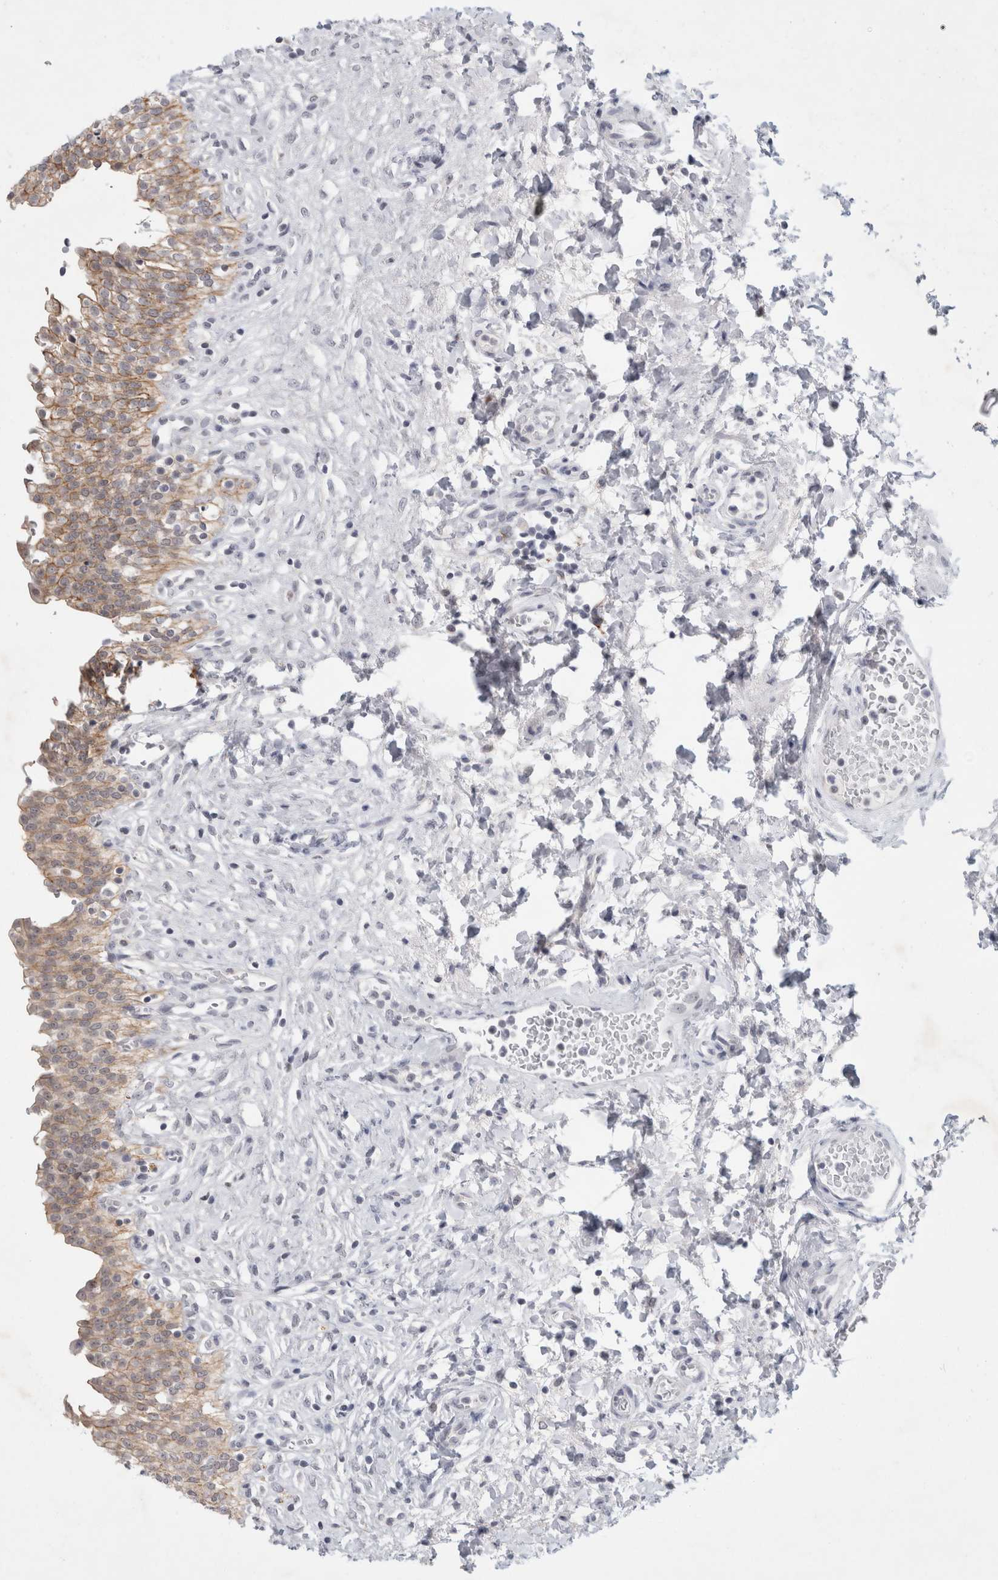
{"staining": {"intensity": "strong", "quantity": "25%-75%", "location": "cytoplasmic/membranous"}, "tissue": "urinary bladder", "cell_type": "Urothelial cells", "image_type": "normal", "snomed": [{"axis": "morphology", "description": "Urothelial carcinoma, High grade"}, {"axis": "topography", "description": "Urinary bladder"}], "caption": "Strong cytoplasmic/membranous expression is appreciated in approximately 25%-75% of urothelial cells in normal urinary bladder.", "gene": "NIPA1", "patient": {"sex": "male", "age": 46}}